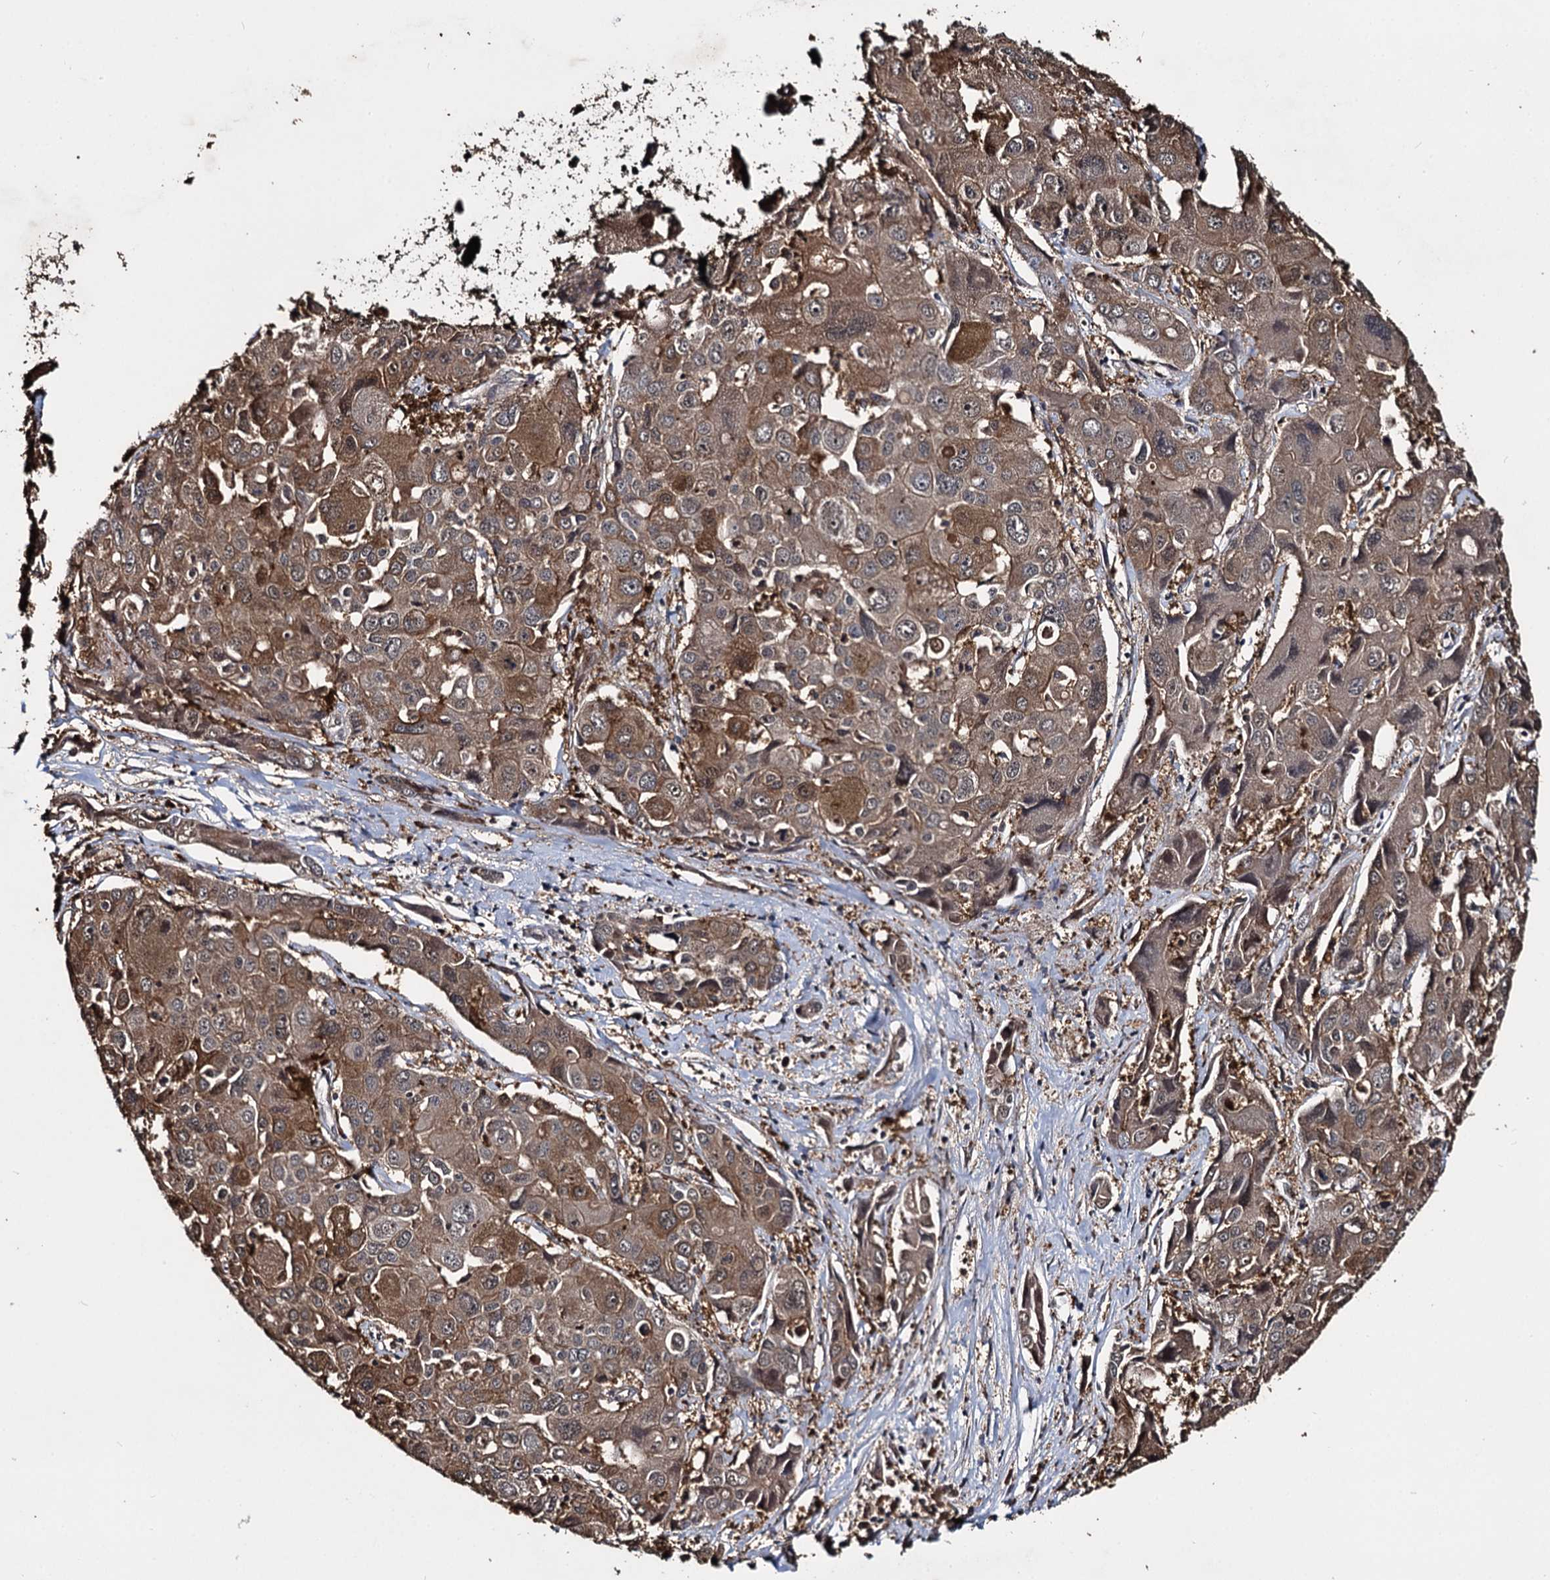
{"staining": {"intensity": "moderate", "quantity": ">75%", "location": "cytoplasmic/membranous"}, "tissue": "liver cancer", "cell_type": "Tumor cells", "image_type": "cancer", "snomed": [{"axis": "morphology", "description": "Cholangiocarcinoma"}, {"axis": "topography", "description": "Liver"}], "caption": "This histopathology image demonstrates liver cholangiocarcinoma stained with immunohistochemistry to label a protein in brown. The cytoplasmic/membranous of tumor cells show moderate positivity for the protein. Nuclei are counter-stained blue.", "gene": "SLC46A3", "patient": {"sex": "male", "age": 67}}